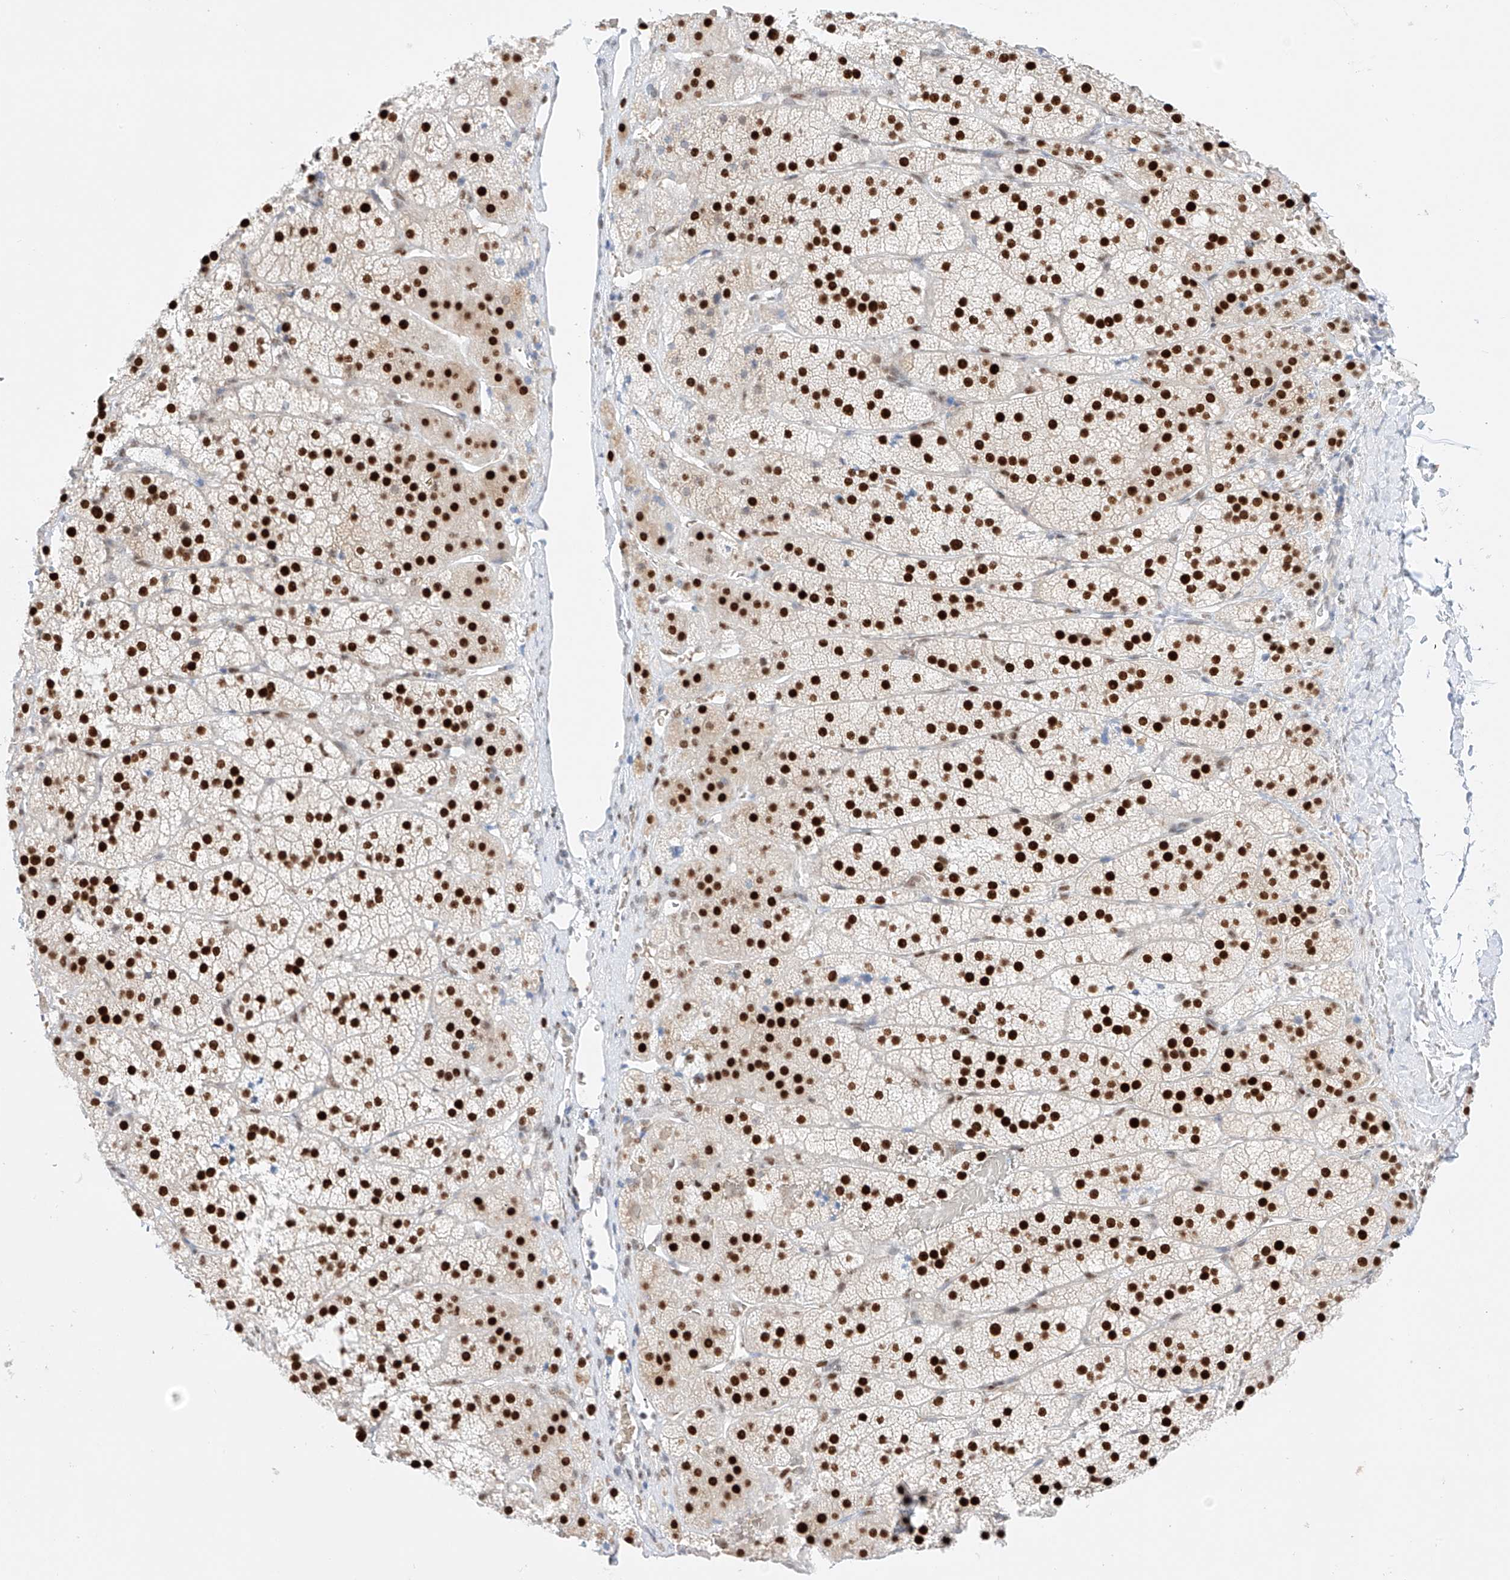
{"staining": {"intensity": "strong", "quantity": ">75%", "location": "nuclear"}, "tissue": "adrenal gland", "cell_type": "Glandular cells", "image_type": "normal", "snomed": [{"axis": "morphology", "description": "Normal tissue, NOS"}, {"axis": "topography", "description": "Adrenal gland"}], "caption": "This image reveals unremarkable adrenal gland stained with immunohistochemistry to label a protein in brown. The nuclear of glandular cells show strong positivity for the protein. Nuclei are counter-stained blue.", "gene": "APIP", "patient": {"sex": "female", "age": 44}}